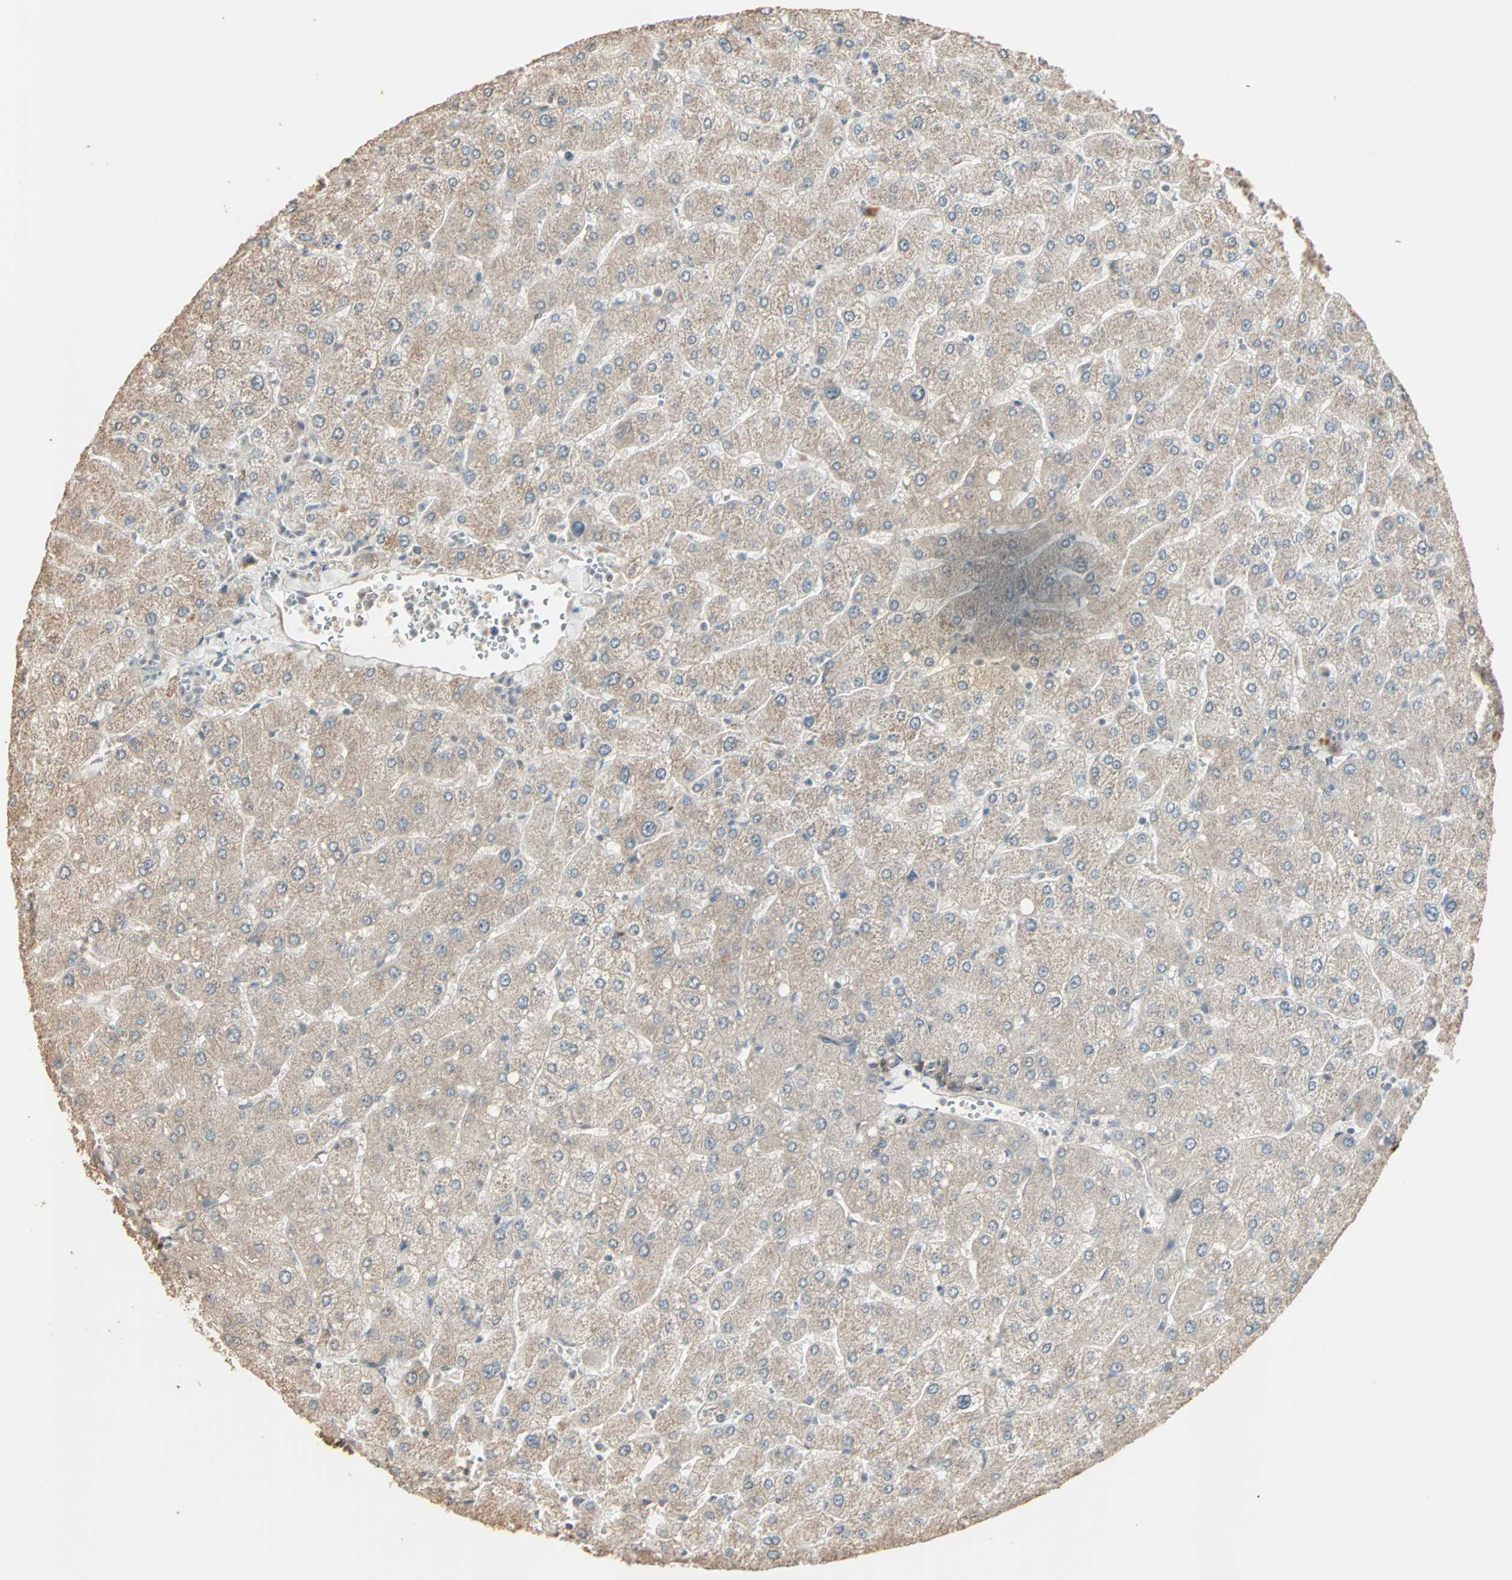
{"staining": {"intensity": "moderate", "quantity": ">75%", "location": "cytoplasmic/membranous"}, "tissue": "liver", "cell_type": "Cholangiocytes", "image_type": "normal", "snomed": [{"axis": "morphology", "description": "Normal tissue, NOS"}, {"axis": "topography", "description": "Liver"}], "caption": "Normal liver demonstrates moderate cytoplasmic/membranous positivity in about >75% of cholangiocytes, visualized by immunohistochemistry.", "gene": "GALNT3", "patient": {"sex": "male", "age": 55}}